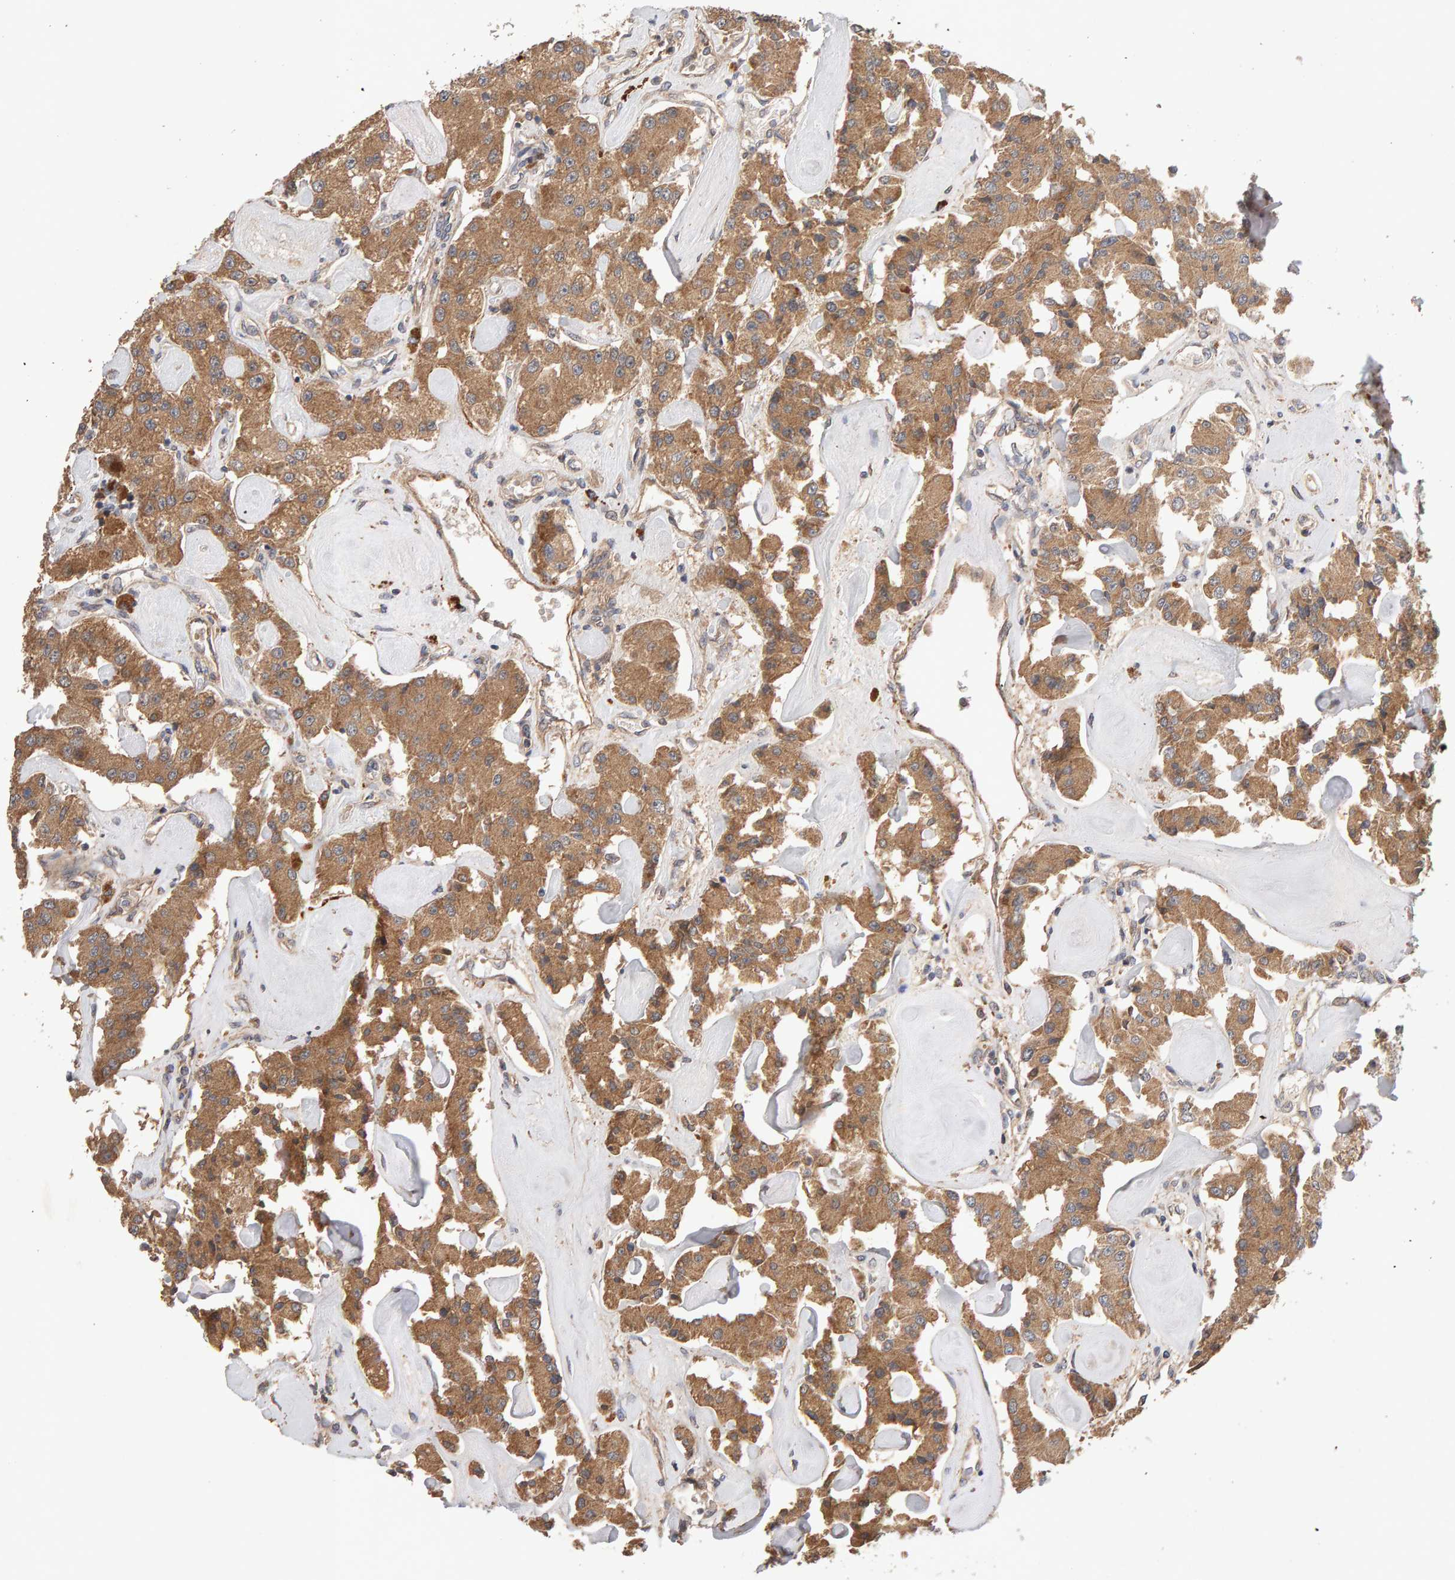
{"staining": {"intensity": "moderate", "quantity": ">75%", "location": "cytoplasmic/membranous"}, "tissue": "carcinoid", "cell_type": "Tumor cells", "image_type": "cancer", "snomed": [{"axis": "morphology", "description": "Carcinoid, malignant, NOS"}, {"axis": "topography", "description": "Pancreas"}], "caption": "This image reveals immunohistochemistry (IHC) staining of human carcinoid, with medium moderate cytoplasmic/membranous positivity in about >75% of tumor cells.", "gene": "RNF19A", "patient": {"sex": "male", "age": 41}}